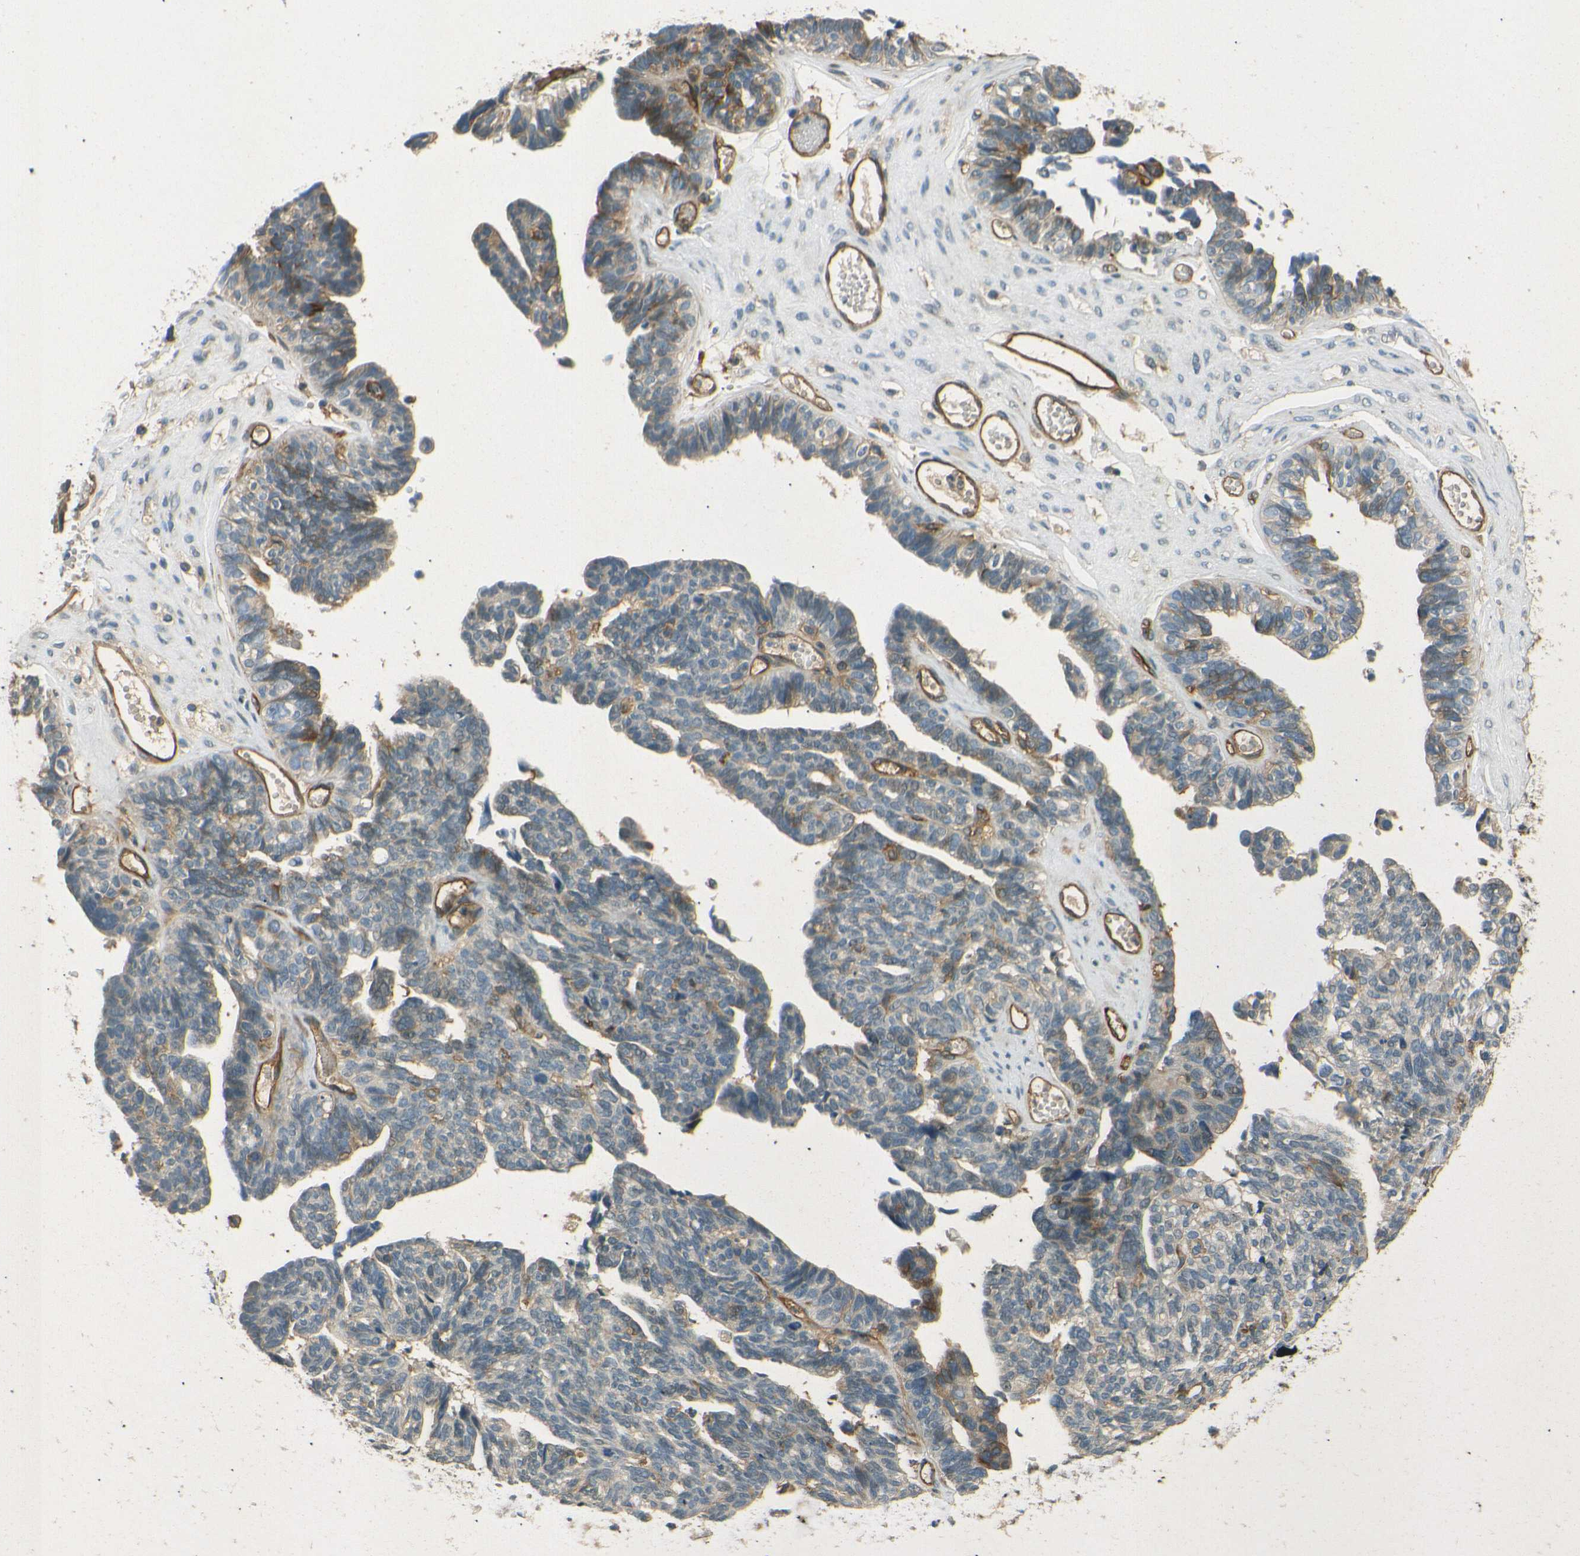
{"staining": {"intensity": "moderate", "quantity": "<25%", "location": "cytoplasmic/membranous"}, "tissue": "ovarian cancer", "cell_type": "Tumor cells", "image_type": "cancer", "snomed": [{"axis": "morphology", "description": "Cystadenocarcinoma, serous, NOS"}, {"axis": "topography", "description": "Ovary"}], "caption": "This is an image of IHC staining of serous cystadenocarcinoma (ovarian), which shows moderate expression in the cytoplasmic/membranous of tumor cells.", "gene": "ENTPD1", "patient": {"sex": "female", "age": 79}}